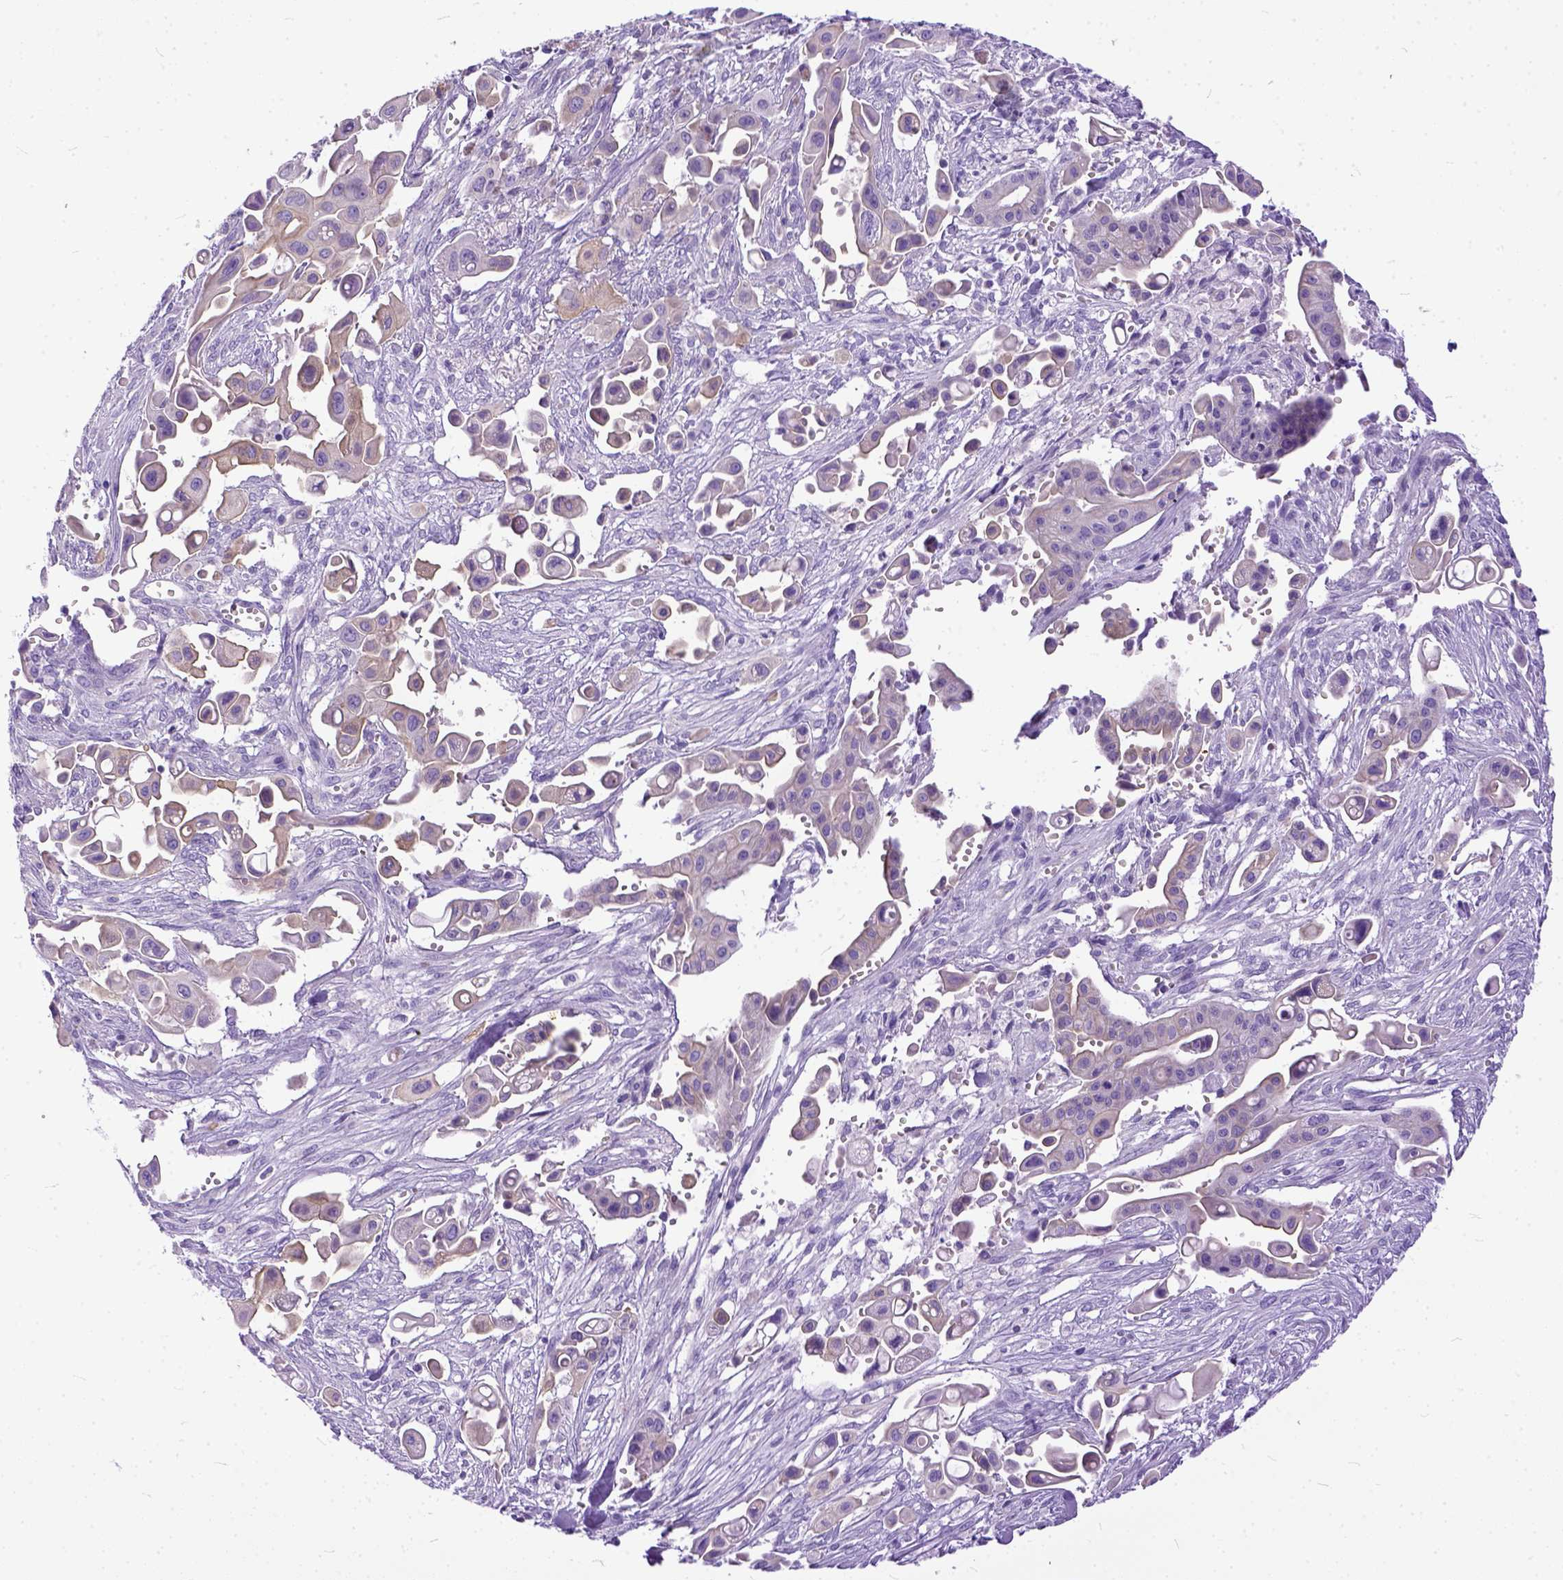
{"staining": {"intensity": "negative", "quantity": "none", "location": "none"}, "tissue": "pancreatic cancer", "cell_type": "Tumor cells", "image_type": "cancer", "snomed": [{"axis": "morphology", "description": "Adenocarcinoma, NOS"}, {"axis": "topography", "description": "Pancreas"}], "caption": "Immunohistochemistry micrograph of pancreatic cancer stained for a protein (brown), which reveals no expression in tumor cells.", "gene": "PPL", "patient": {"sex": "male", "age": 50}}